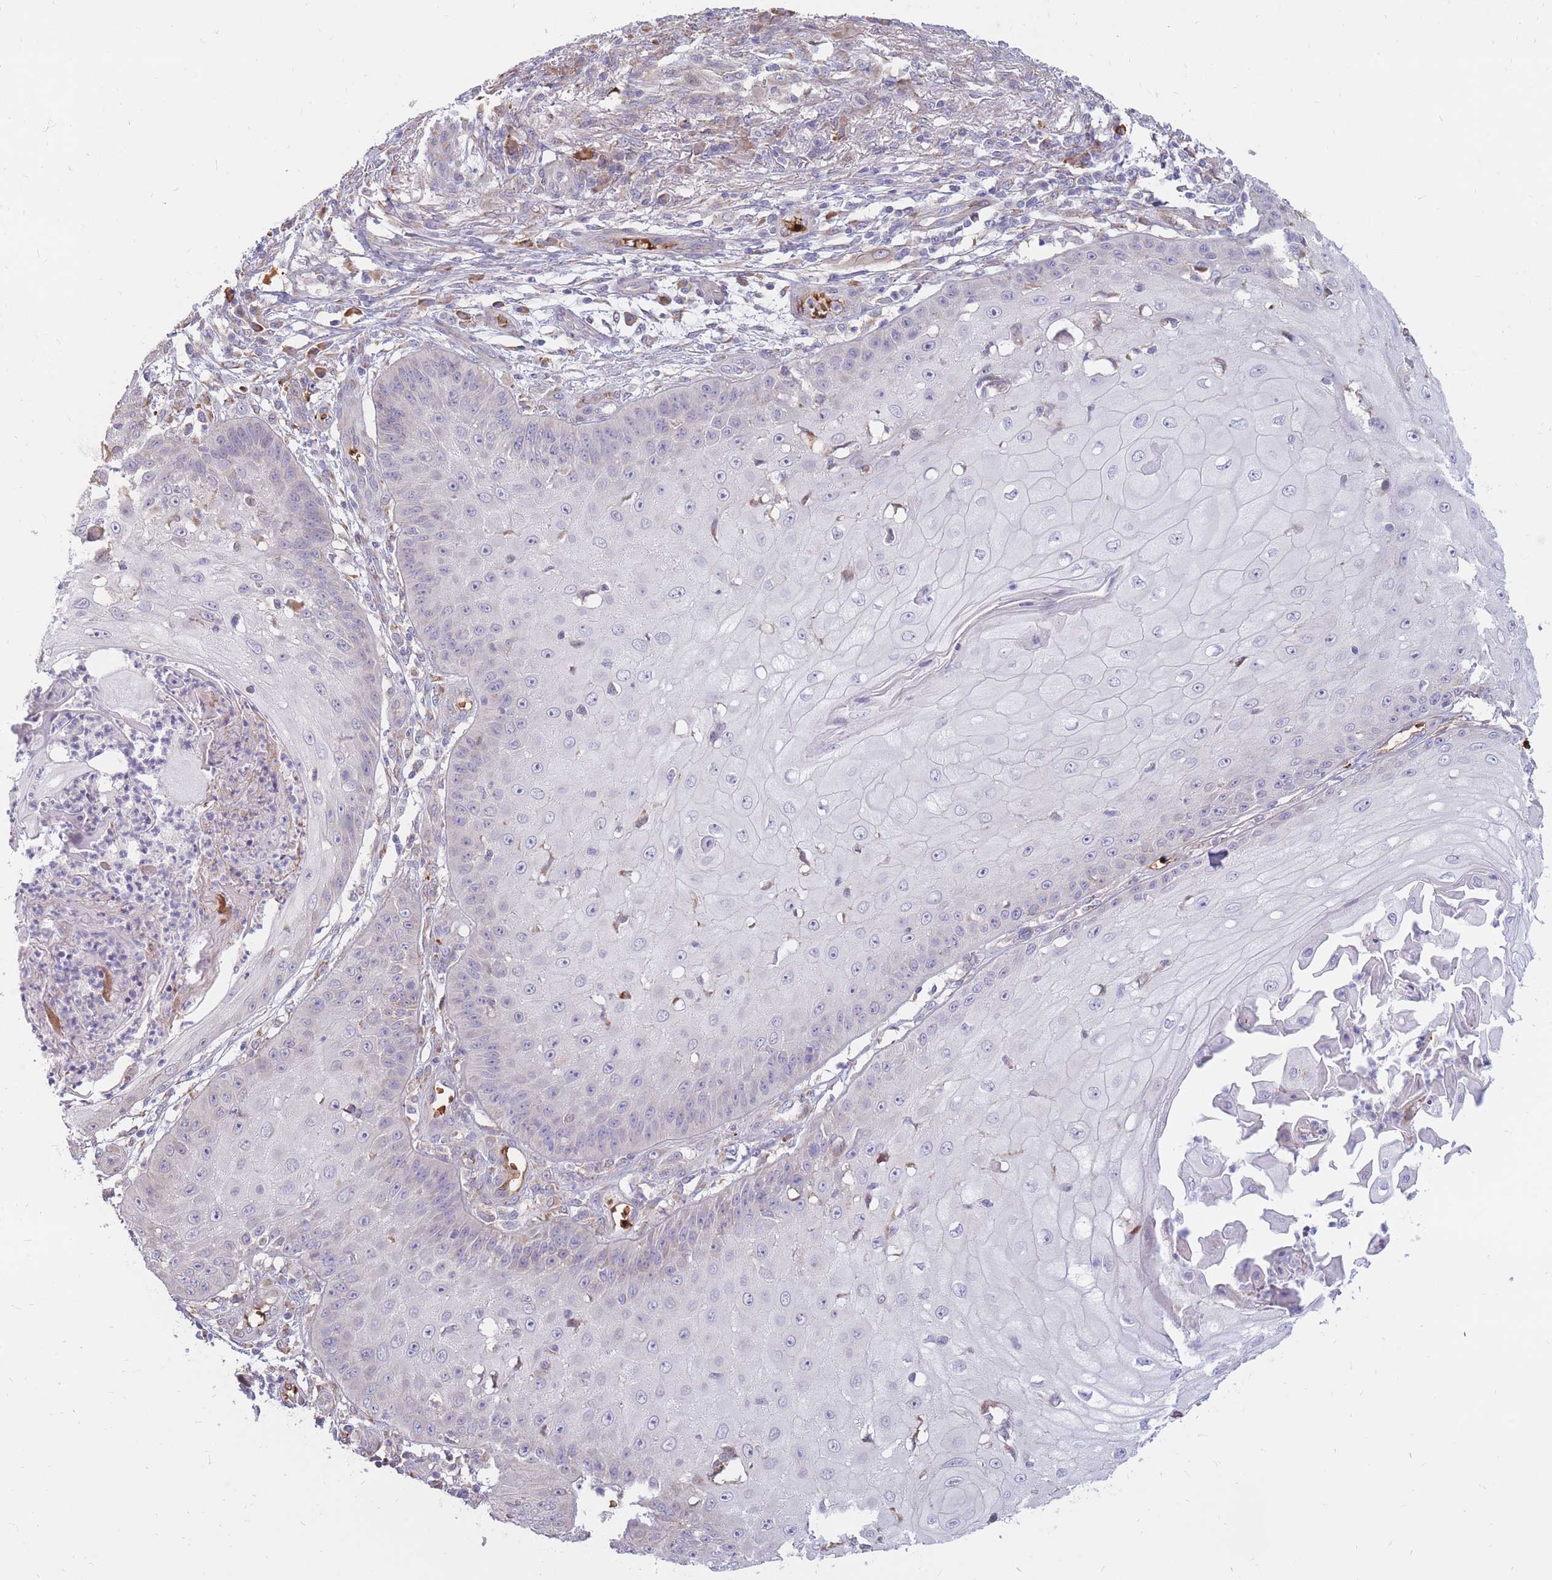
{"staining": {"intensity": "negative", "quantity": "none", "location": "none"}, "tissue": "skin cancer", "cell_type": "Tumor cells", "image_type": "cancer", "snomed": [{"axis": "morphology", "description": "Squamous cell carcinoma, NOS"}, {"axis": "topography", "description": "Skin"}], "caption": "An image of skin squamous cell carcinoma stained for a protein displays no brown staining in tumor cells.", "gene": "ATP10D", "patient": {"sex": "male", "age": 70}}